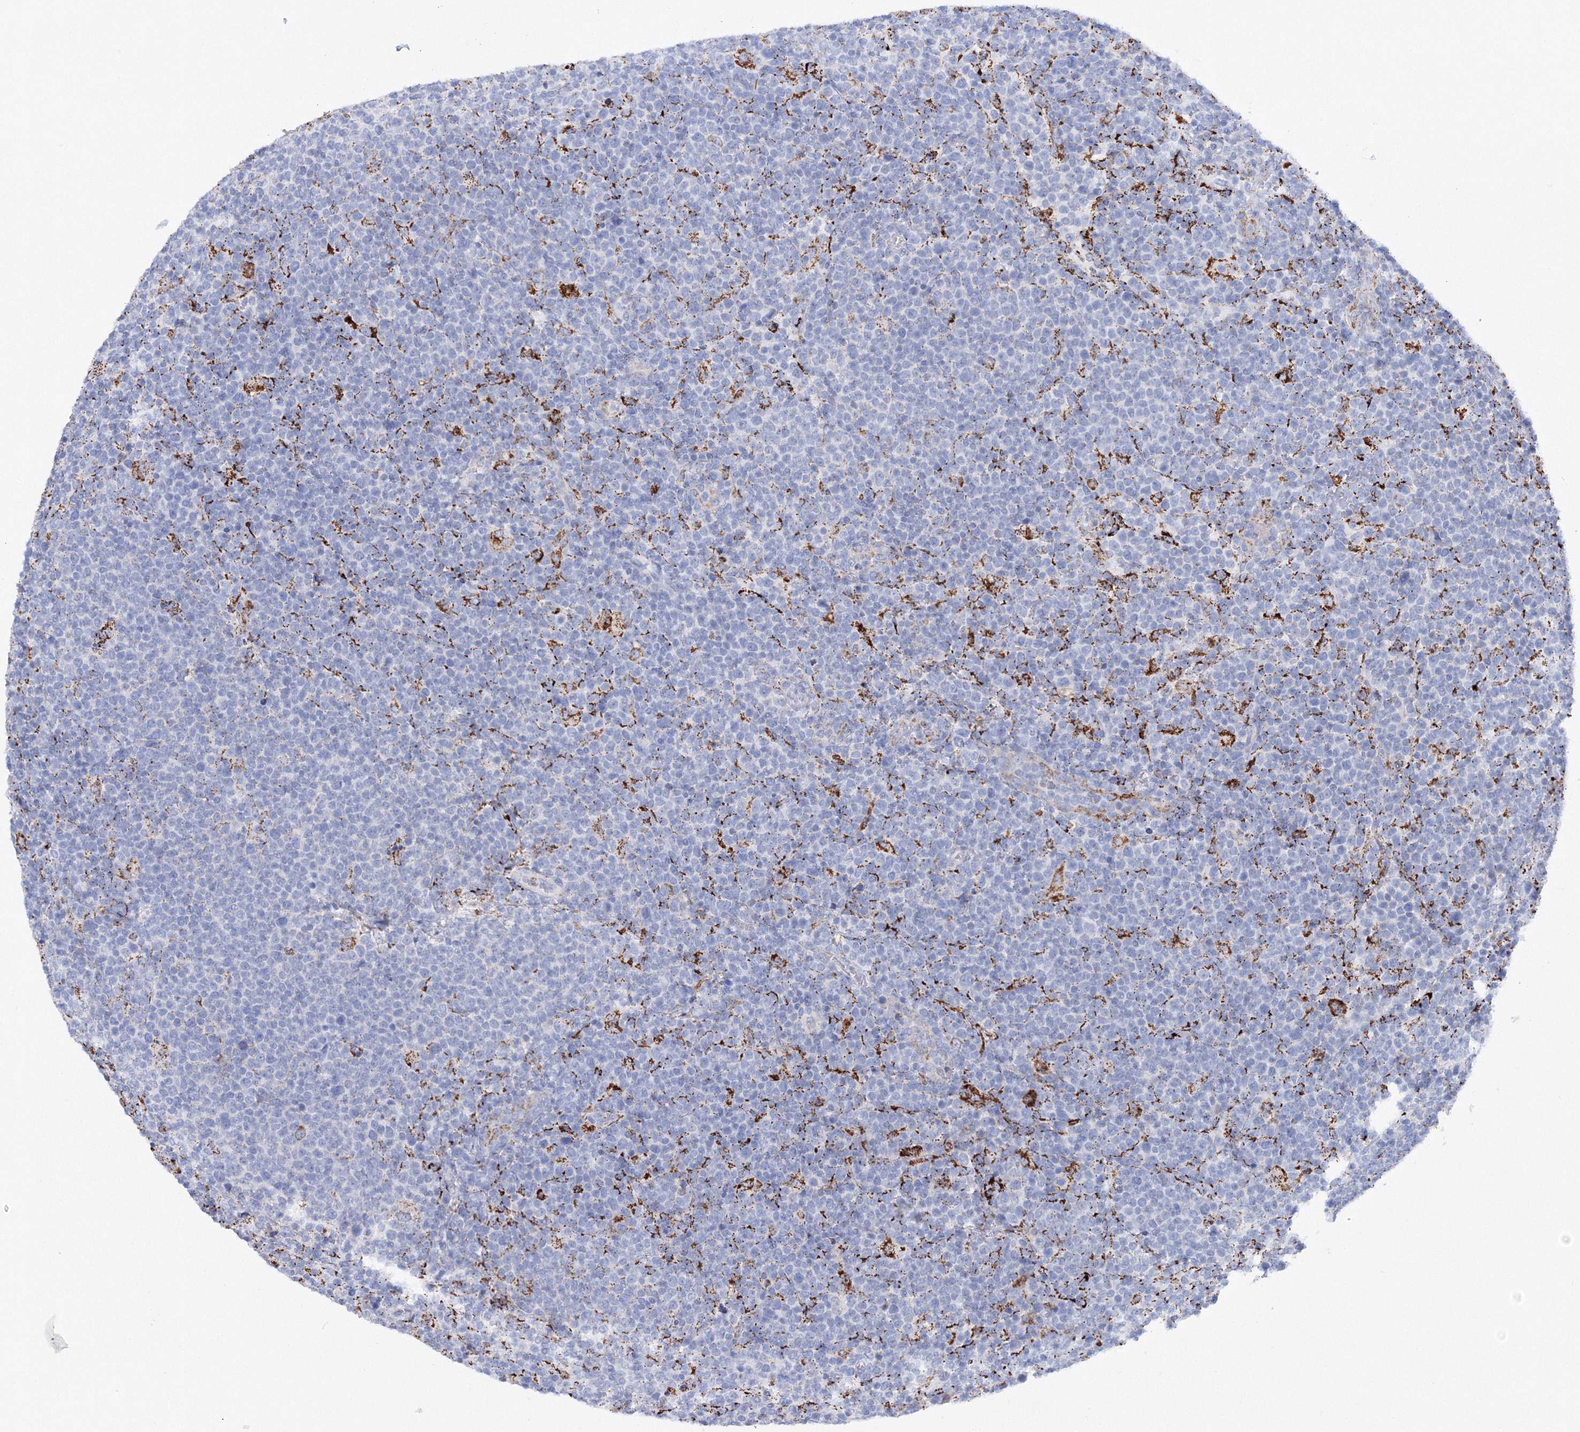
{"staining": {"intensity": "negative", "quantity": "none", "location": "none"}, "tissue": "lymphoma", "cell_type": "Tumor cells", "image_type": "cancer", "snomed": [{"axis": "morphology", "description": "Malignant lymphoma, non-Hodgkin's type, High grade"}, {"axis": "topography", "description": "Lymph node"}], "caption": "Lymphoma was stained to show a protein in brown. There is no significant expression in tumor cells.", "gene": "MERTK", "patient": {"sex": "male", "age": 61}}